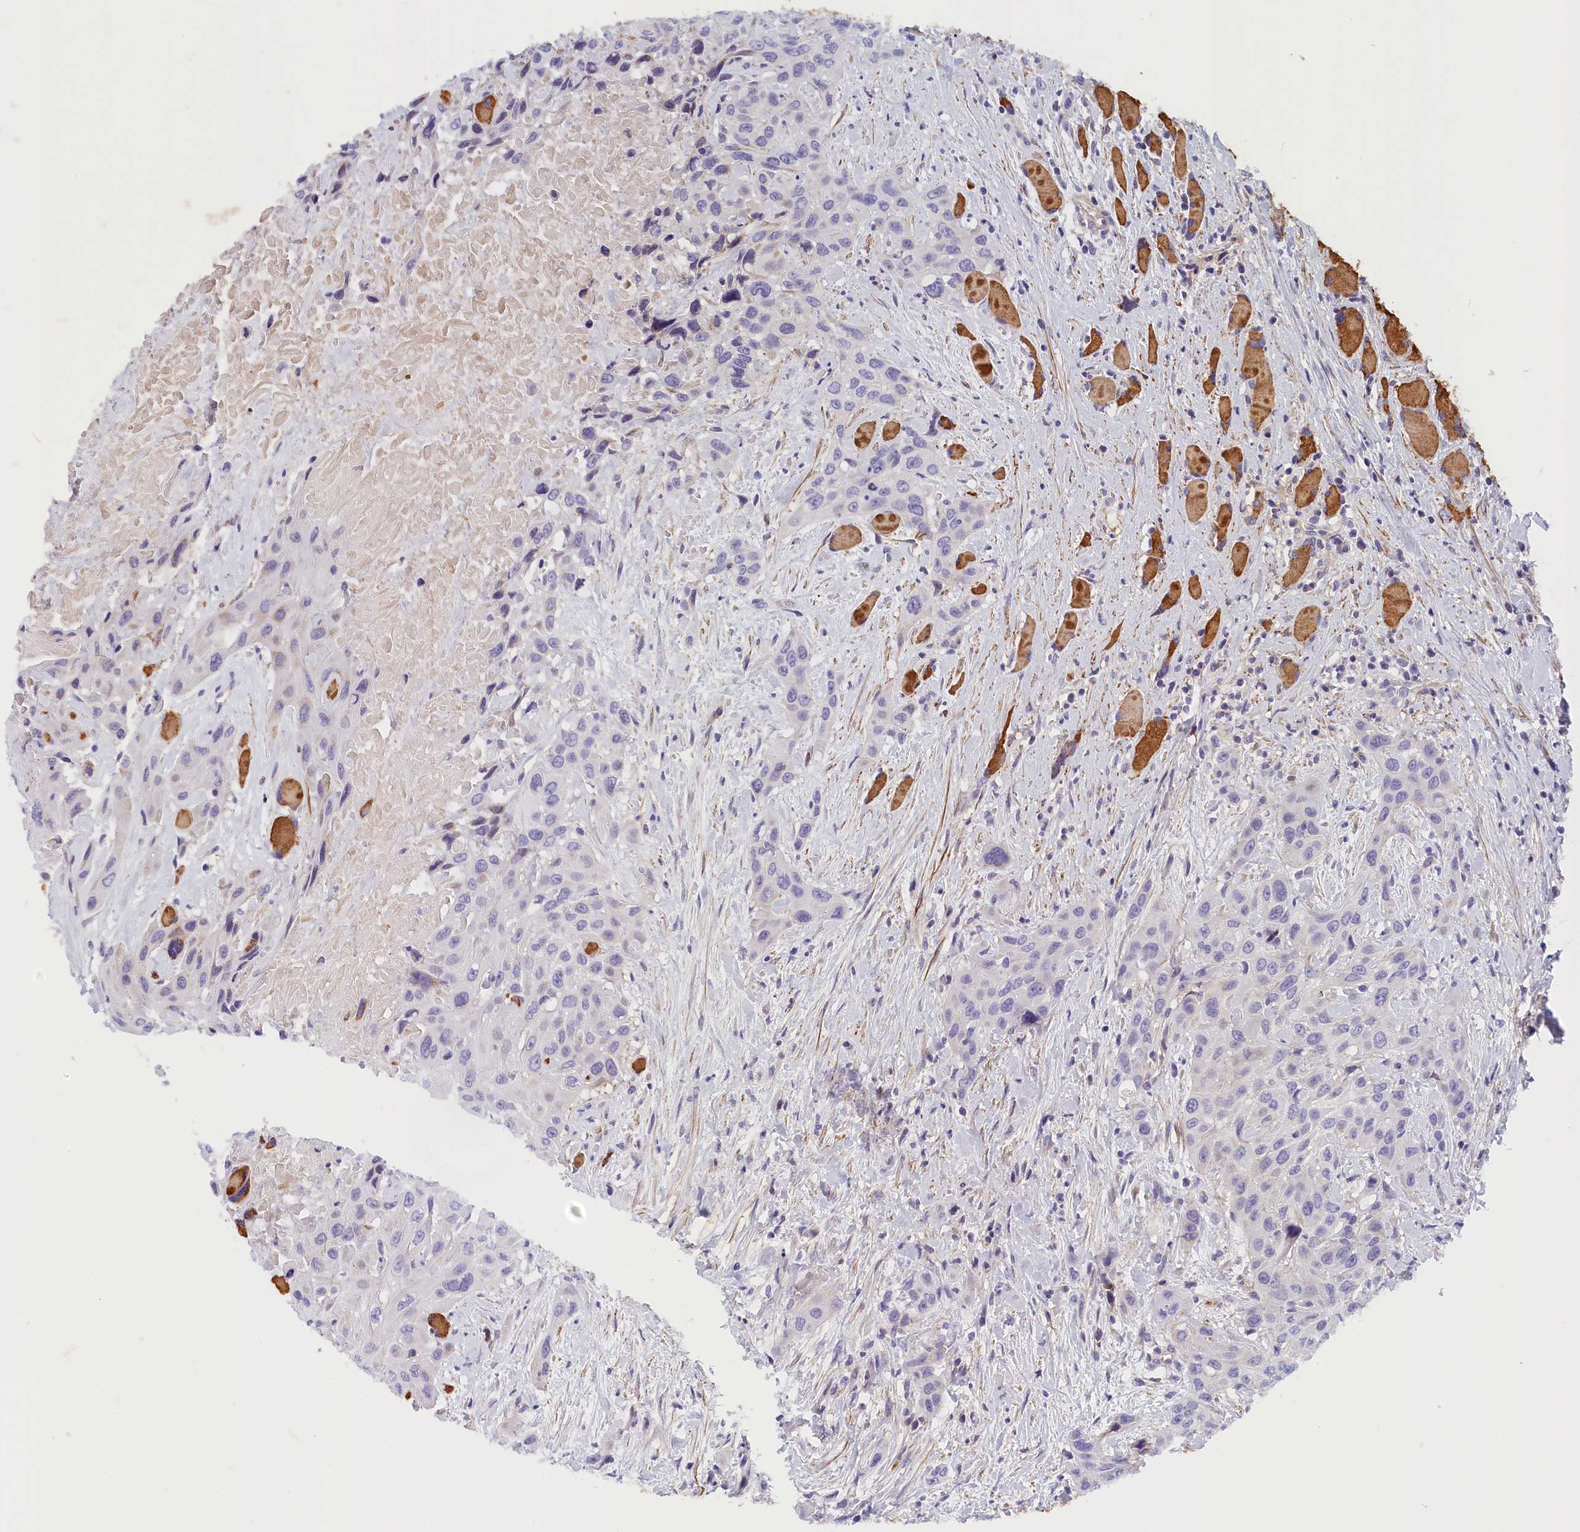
{"staining": {"intensity": "negative", "quantity": "none", "location": "none"}, "tissue": "head and neck cancer", "cell_type": "Tumor cells", "image_type": "cancer", "snomed": [{"axis": "morphology", "description": "Squamous cell carcinoma, NOS"}, {"axis": "topography", "description": "Head-Neck"}], "caption": "Protein analysis of head and neck cancer (squamous cell carcinoma) displays no significant staining in tumor cells.", "gene": "BCL2L13", "patient": {"sex": "male", "age": 81}}